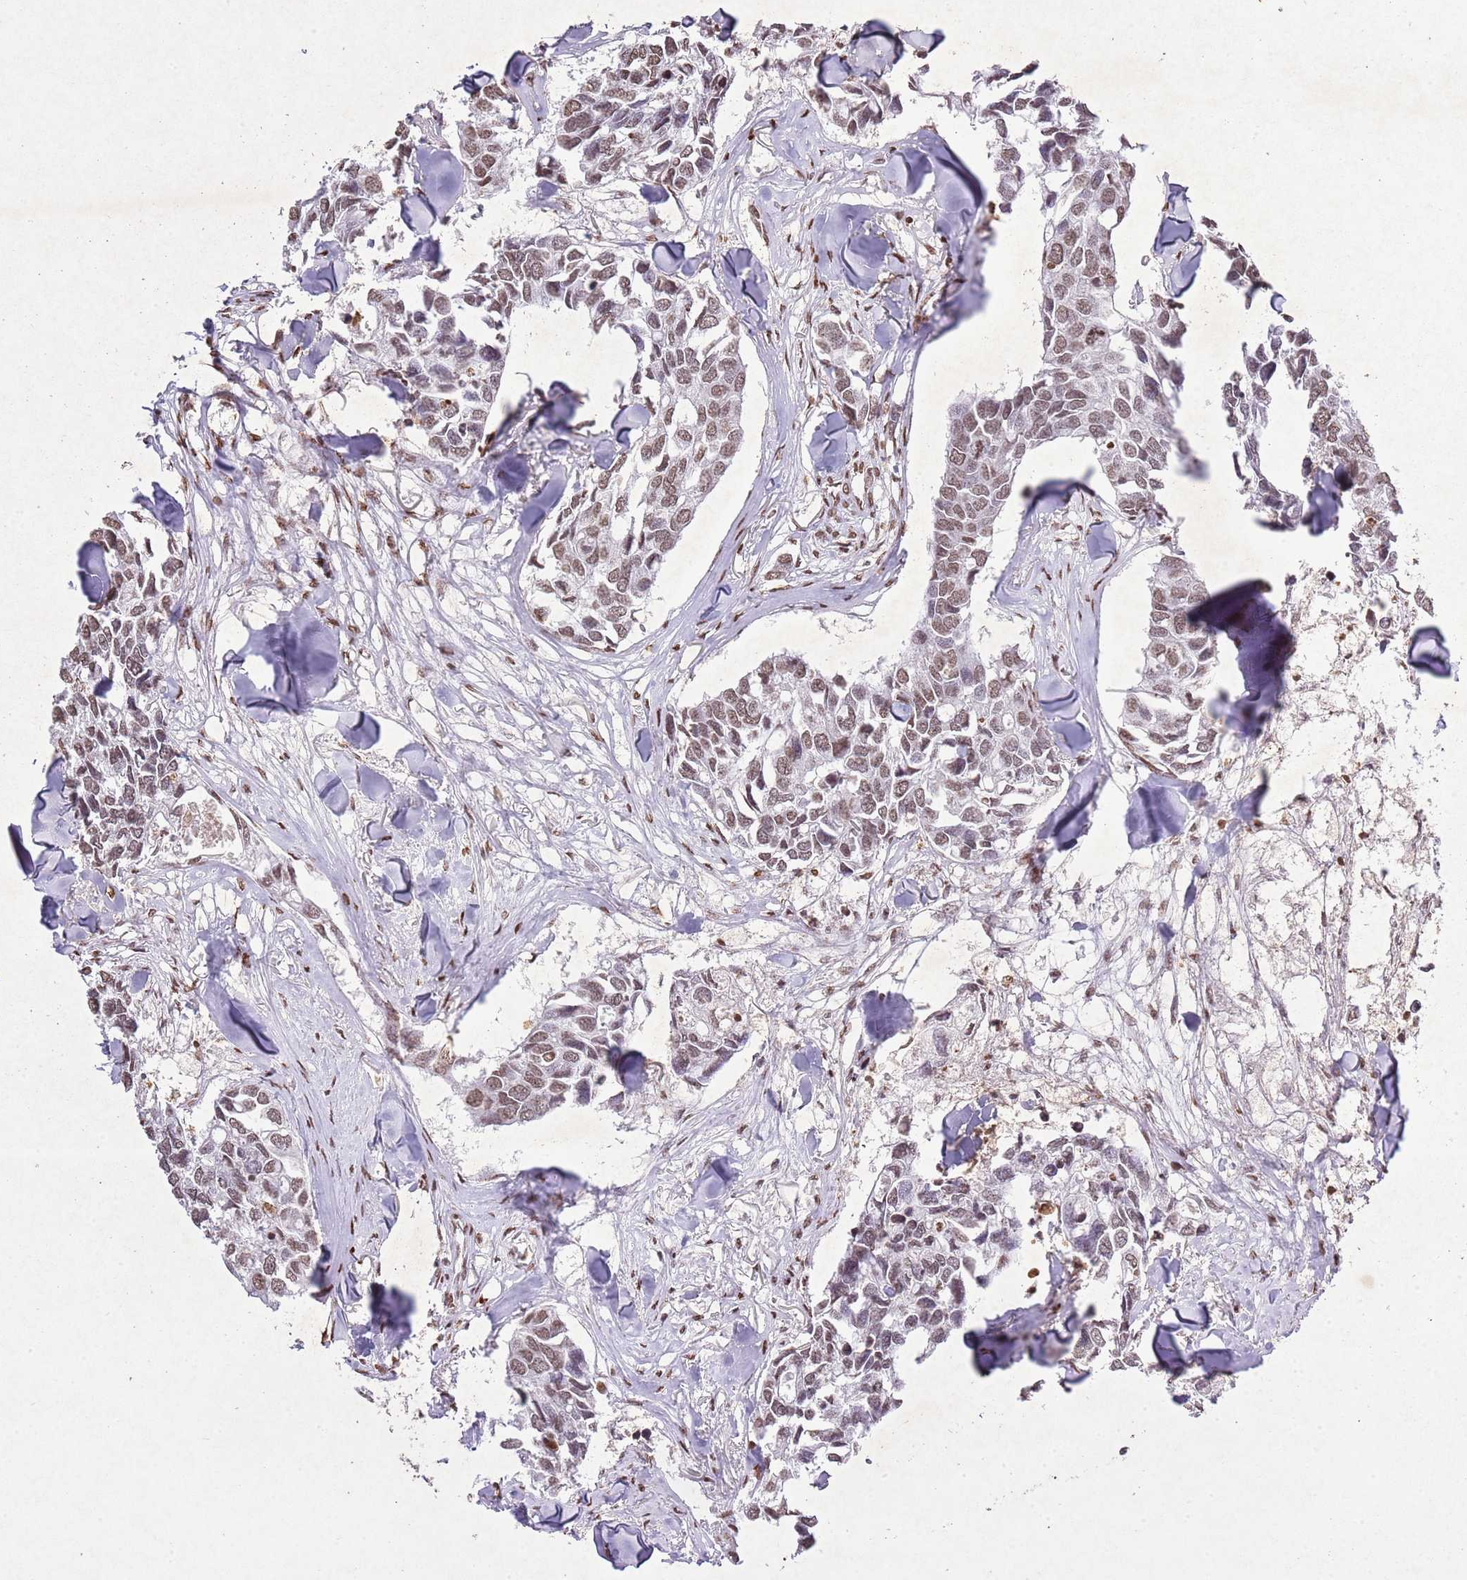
{"staining": {"intensity": "moderate", "quantity": ">75%", "location": "nuclear"}, "tissue": "breast cancer", "cell_type": "Tumor cells", "image_type": "cancer", "snomed": [{"axis": "morphology", "description": "Duct carcinoma"}, {"axis": "topography", "description": "Breast"}], "caption": "Protein staining exhibits moderate nuclear expression in approximately >75% of tumor cells in breast cancer (invasive ductal carcinoma).", "gene": "BMAL1", "patient": {"sex": "female", "age": 83}}